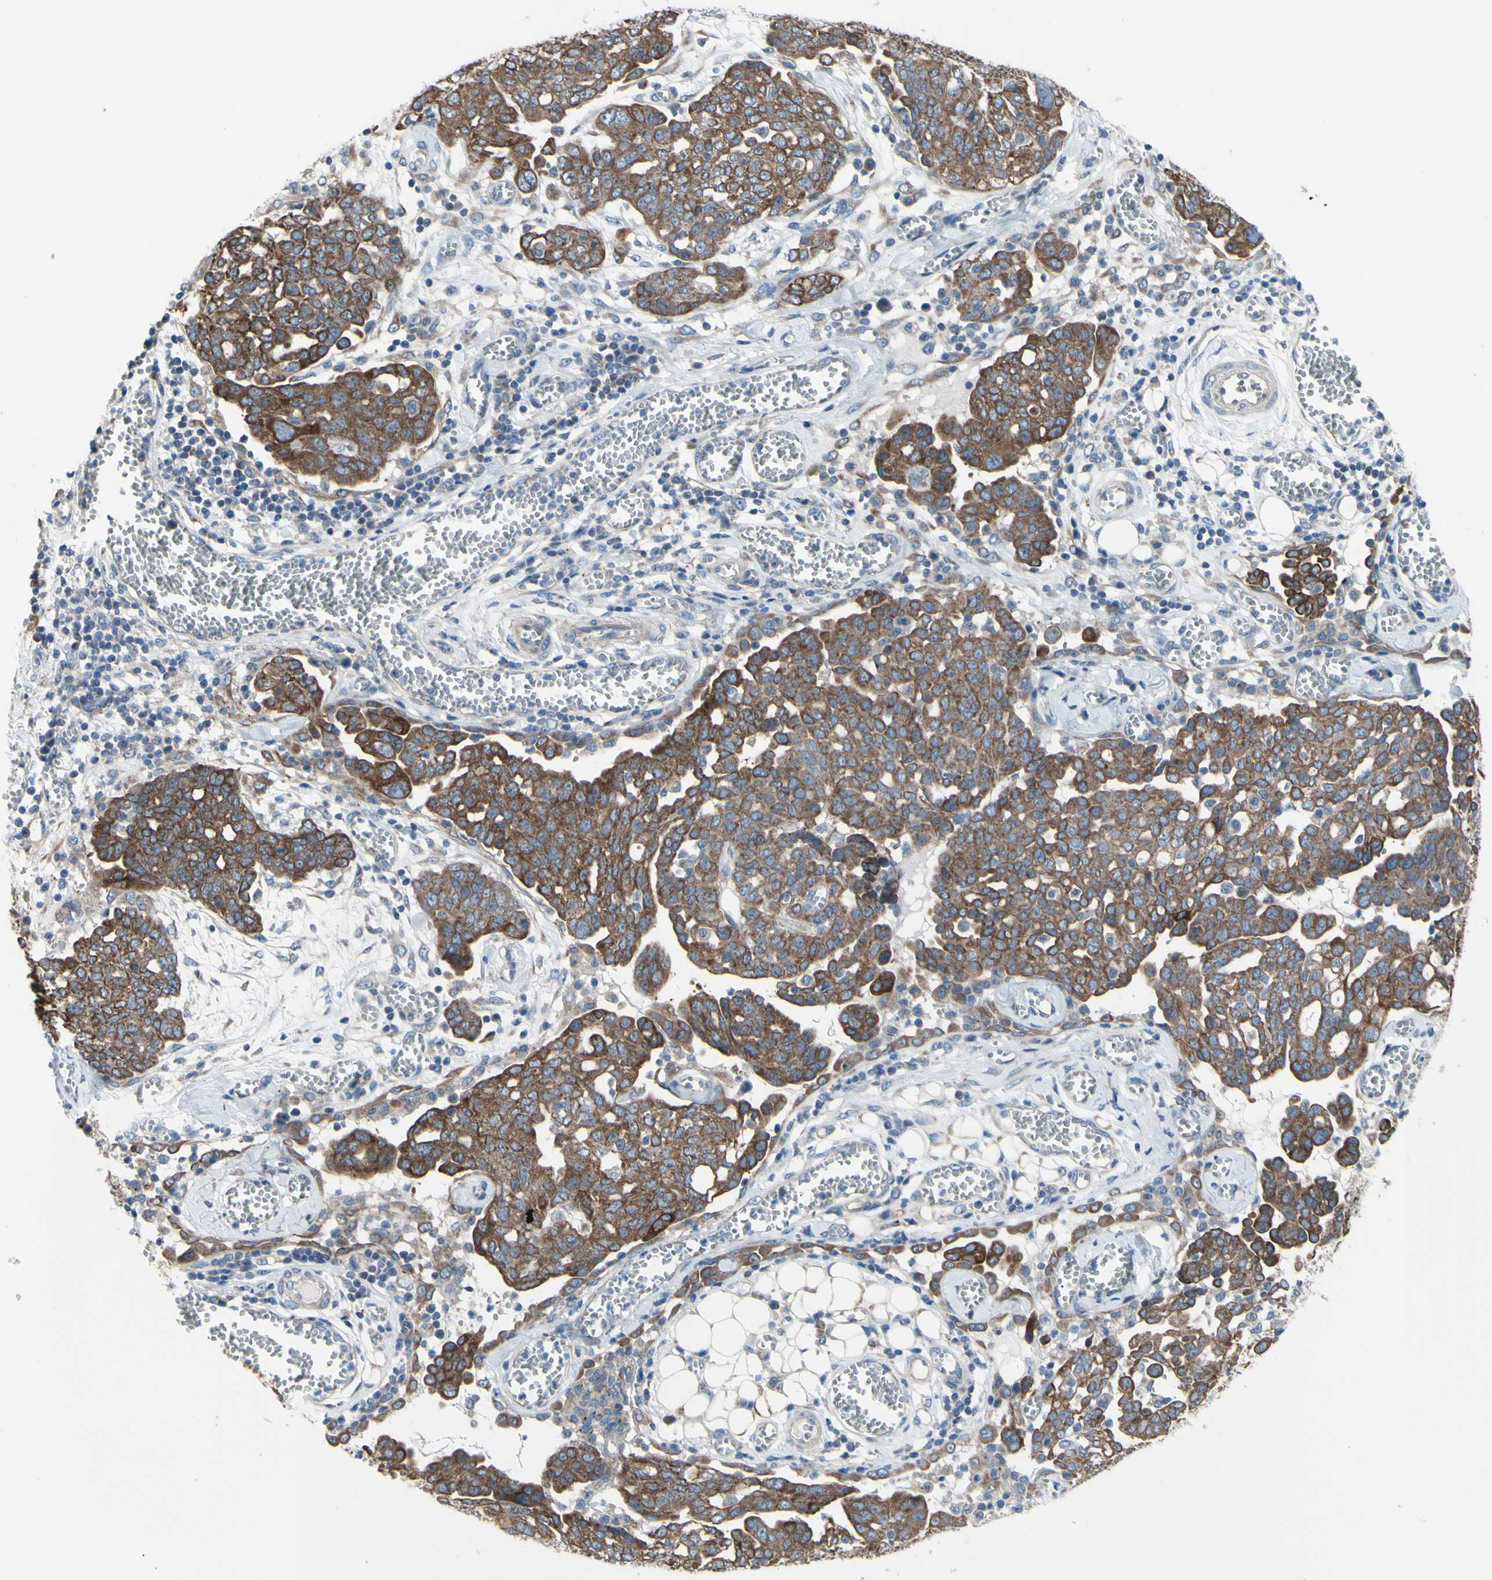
{"staining": {"intensity": "strong", "quantity": ">75%", "location": "cytoplasmic/membranous"}, "tissue": "ovarian cancer", "cell_type": "Tumor cells", "image_type": "cancer", "snomed": [{"axis": "morphology", "description": "Cystadenocarcinoma, serous, NOS"}, {"axis": "topography", "description": "Soft tissue"}, {"axis": "topography", "description": "Ovary"}], "caption": "Brown immunohistochemical staining in human ovarian cancer displays strong cytoplasmic/membranous staining in about >75% of tumor cells.", "gene": "GRAMD2B", "patient": {"sex": "female", "age": 57}}